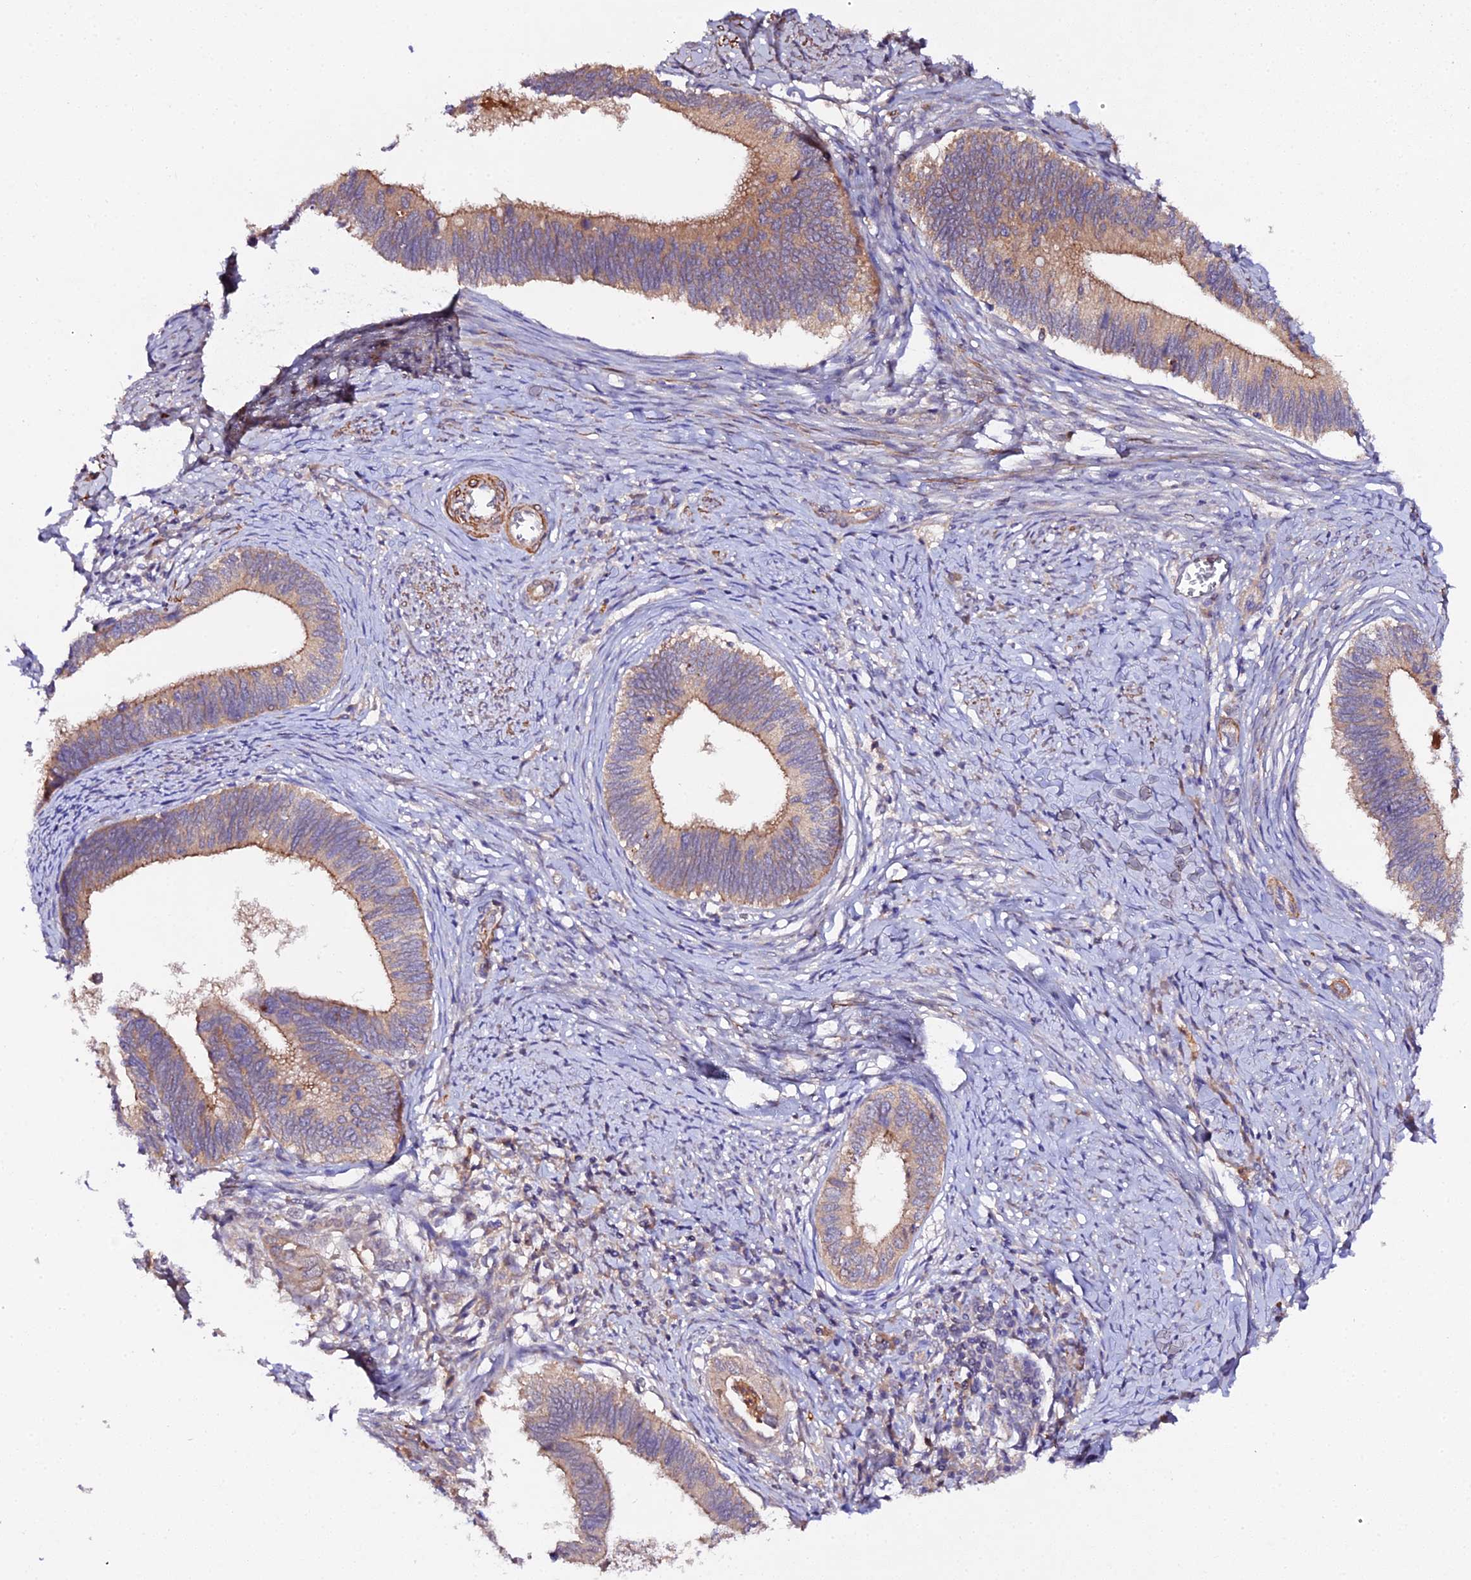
{"staining": {"intensity": "moderate", "quantity": ">75%", "location": "cytoplasmic/membranous"}, "tissue": "cervical cancer", "cell_type": "Tumor cells", "image_type": "cancer", "snomed": [{"axis": "morphology", "description": "Adenocarcinoma, NOS"}, {"axis": "topography", "description": "Cervix"}], "caption": "A high-resolution image shows immunohistochemistry (IHC) staining of adenocarcinoma (cervical), which reveals moderate cytoplasmic/membranous expression in about >75% of tumor cells.", "gene": "TRIM26", "patient": {"sex": "female", "age": 42}}